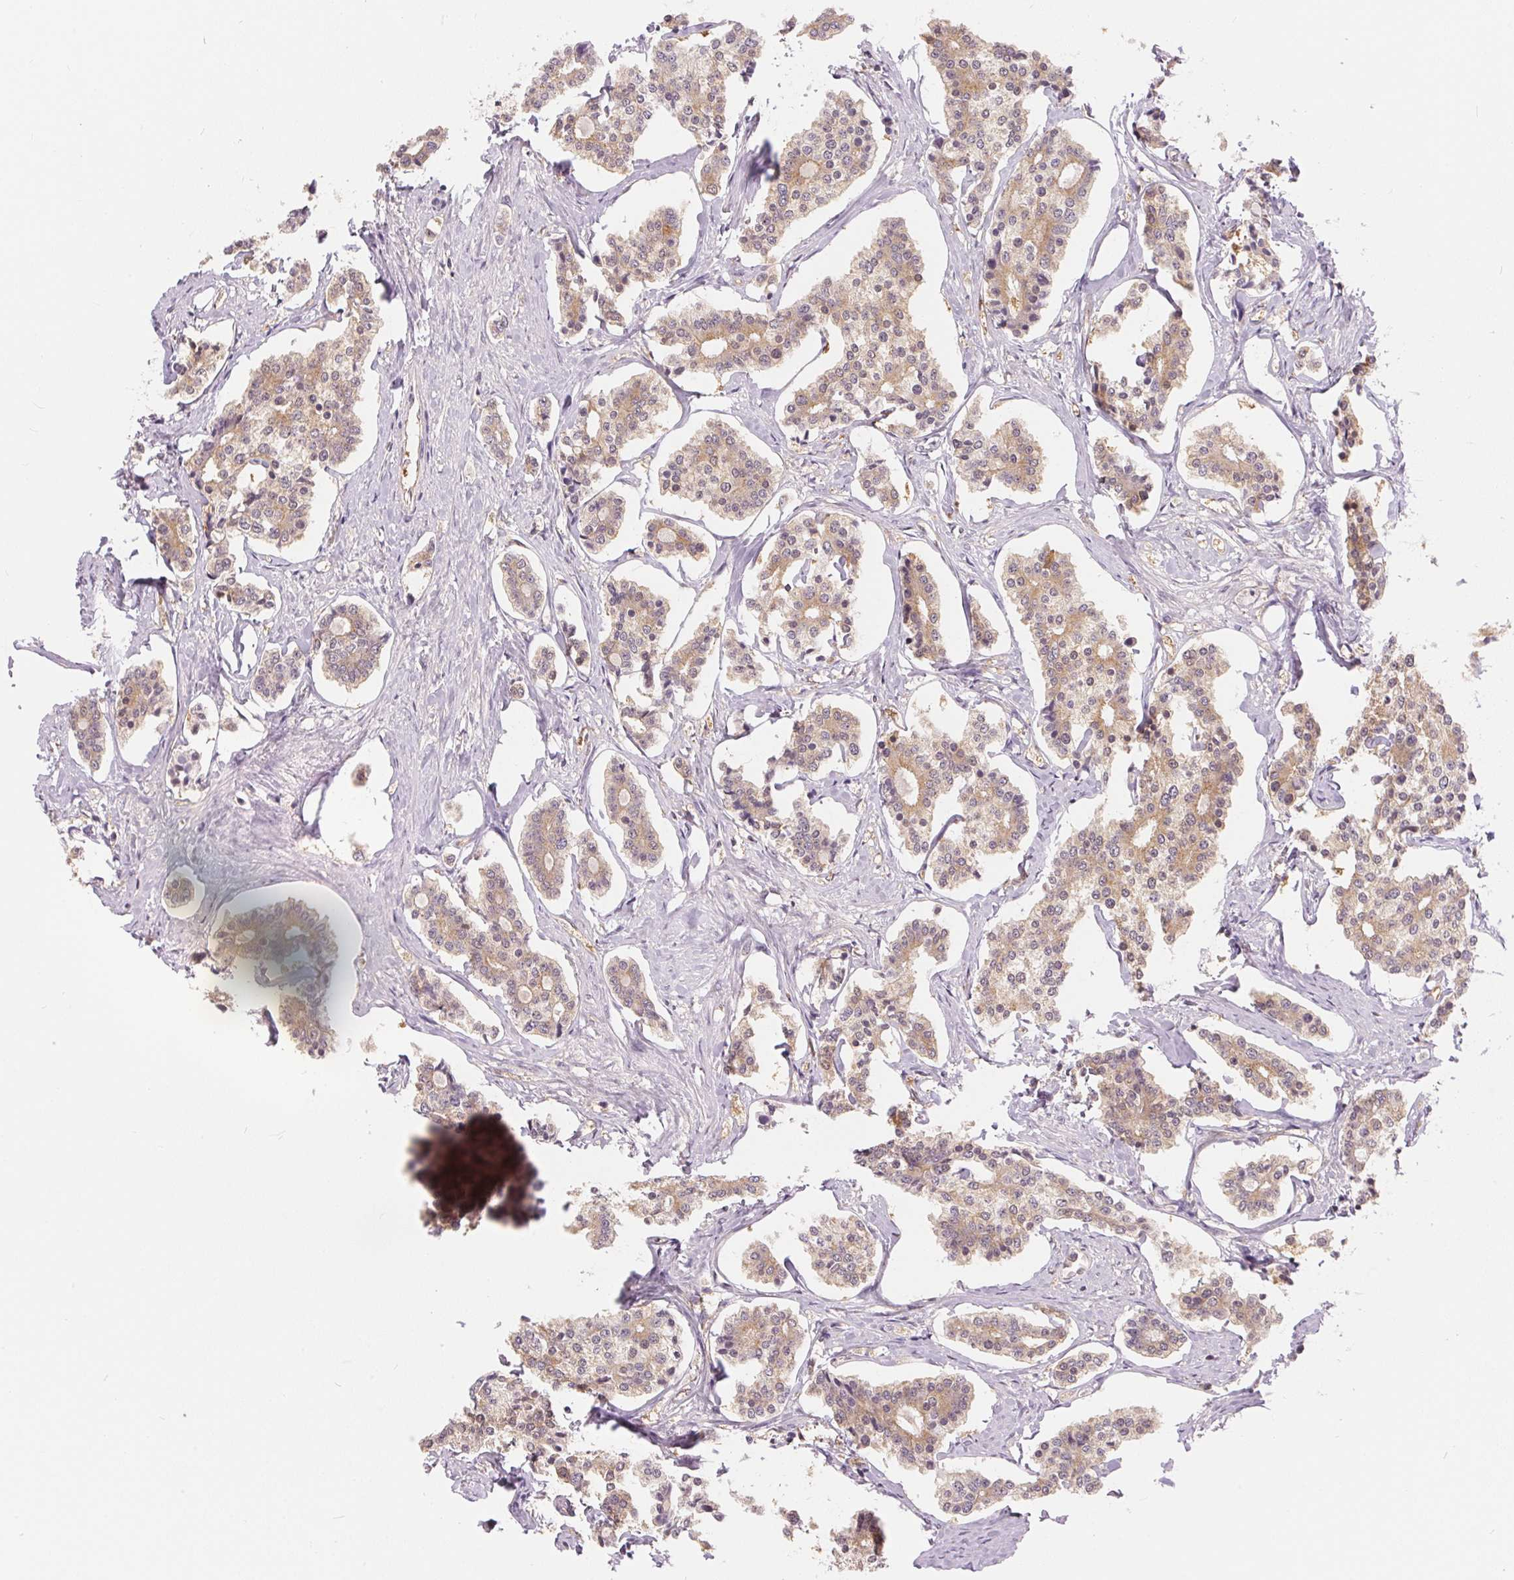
{"staining": {"intensity": "weak", "quantity": ">75%", "location": "cytoplasmic/membranous"}, "tissue": "carcinoid", "cell_type": "Tumor cells", "image_type": "cancer", "snomed": [{"axis": "morphology", "description": "Carcinoid, malignant, NOS"}, {"axis": "topography", "description": "Small intestine"}], "caption": "Protein staining shows weak cytoplasmic/membranous staining in approximately >75% of tumor cells in carcinoid.", "gene": "BLMH", "patient": {"sex": "female", "age": 65}}